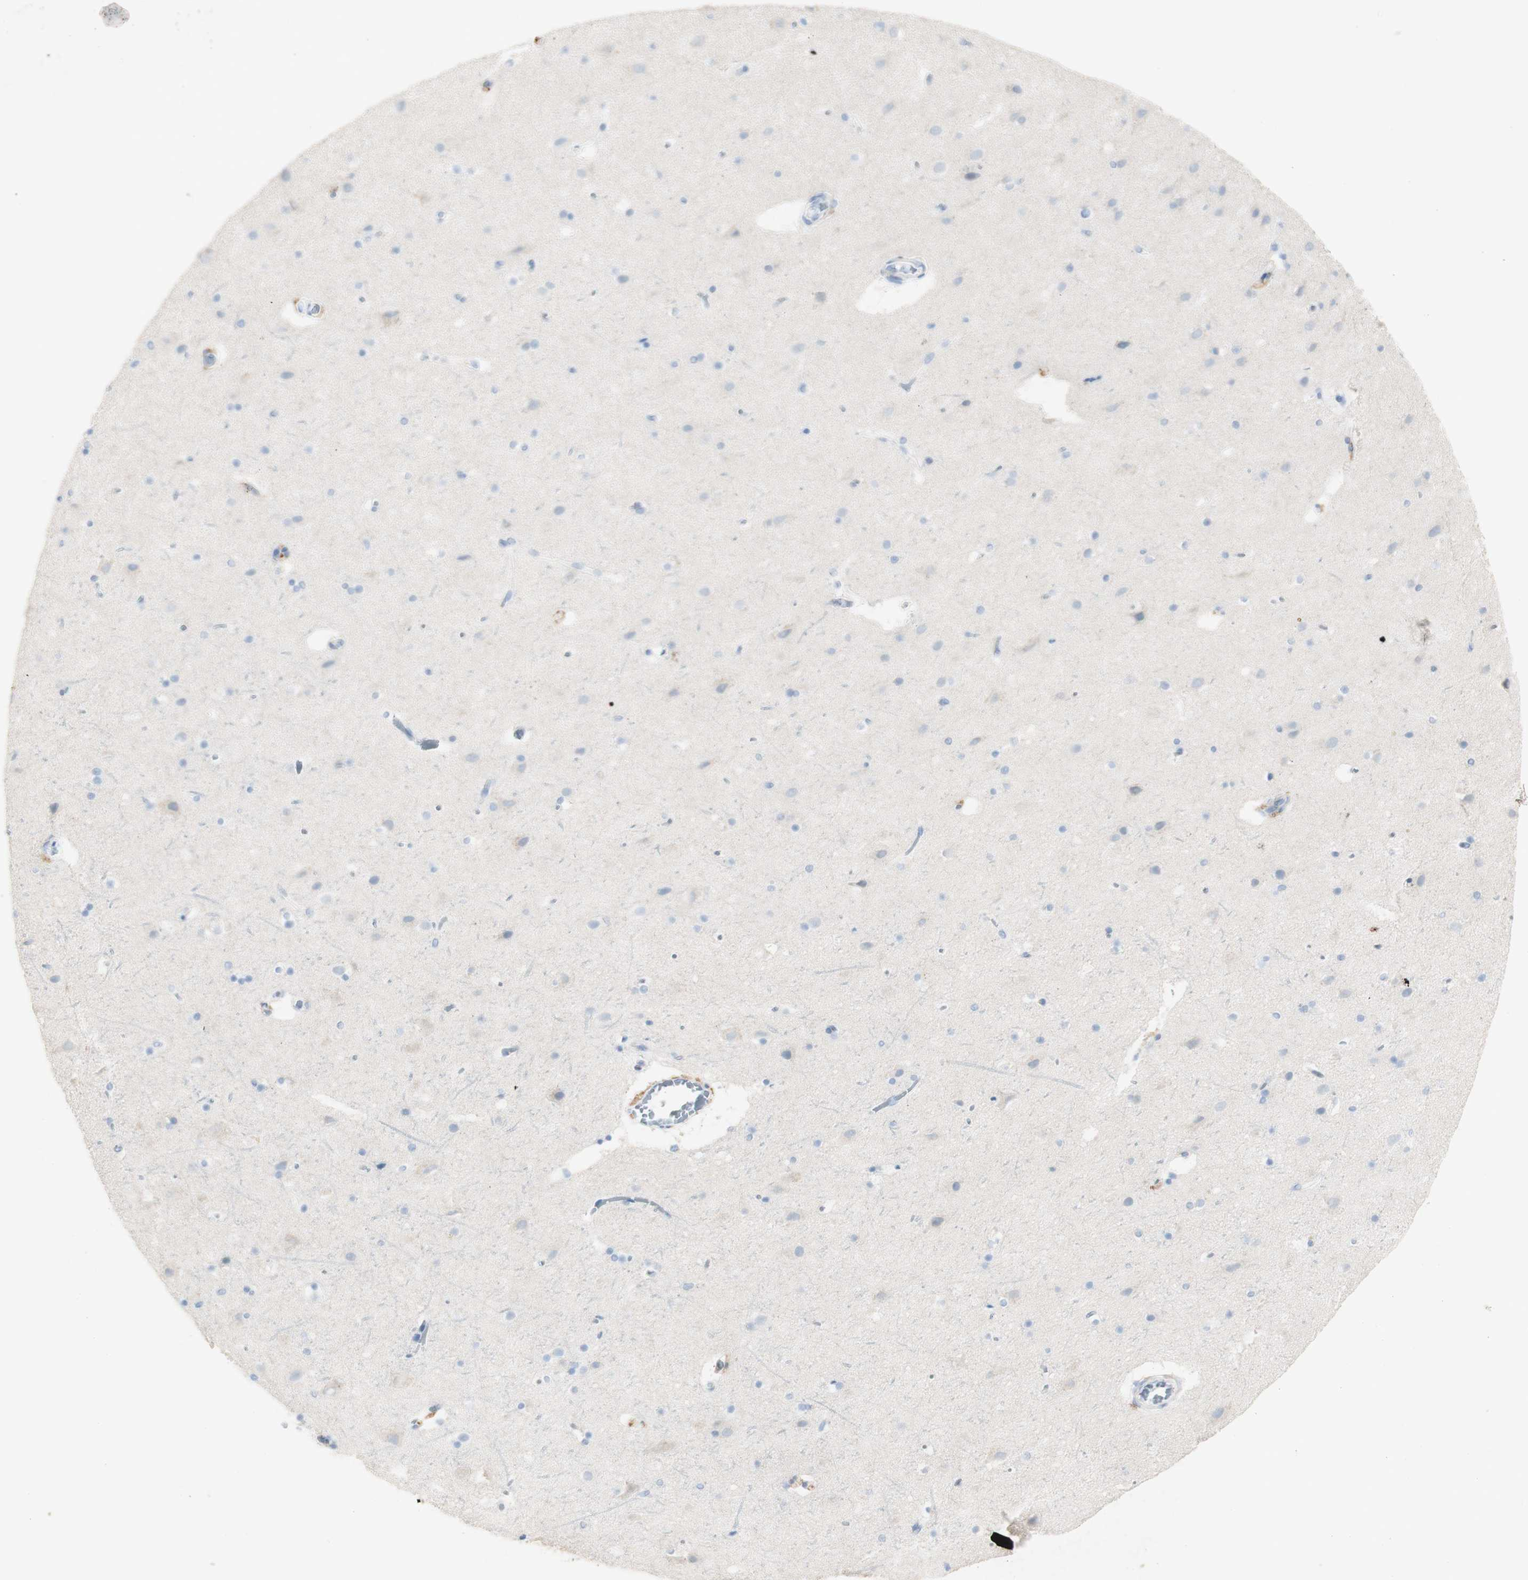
{"staining": {"intensity": "negative", "quantity": "none", "location": "none"}, "tissue": "cerebral cortex", "cell_type": "Endothelial cells", "image_type": "normal", "snomed": [{"axis": "morphology", "description": "Normal tissue, NOS"}, {"axis": "topography", "description": "Cerebral cortex"}], "caption": "The micrograph exhibits no staining of endothelial cells in unremarkable cerebral cortex. The staining was performed using DAB (3,3'-diaminobenzidine) to visualize the protein expression in brown, while the nuclei were stained in blue with hematoxylin (Magnification: 20x).", "gene": "ART3", "patient": {"sex": "male", "age": 45}}